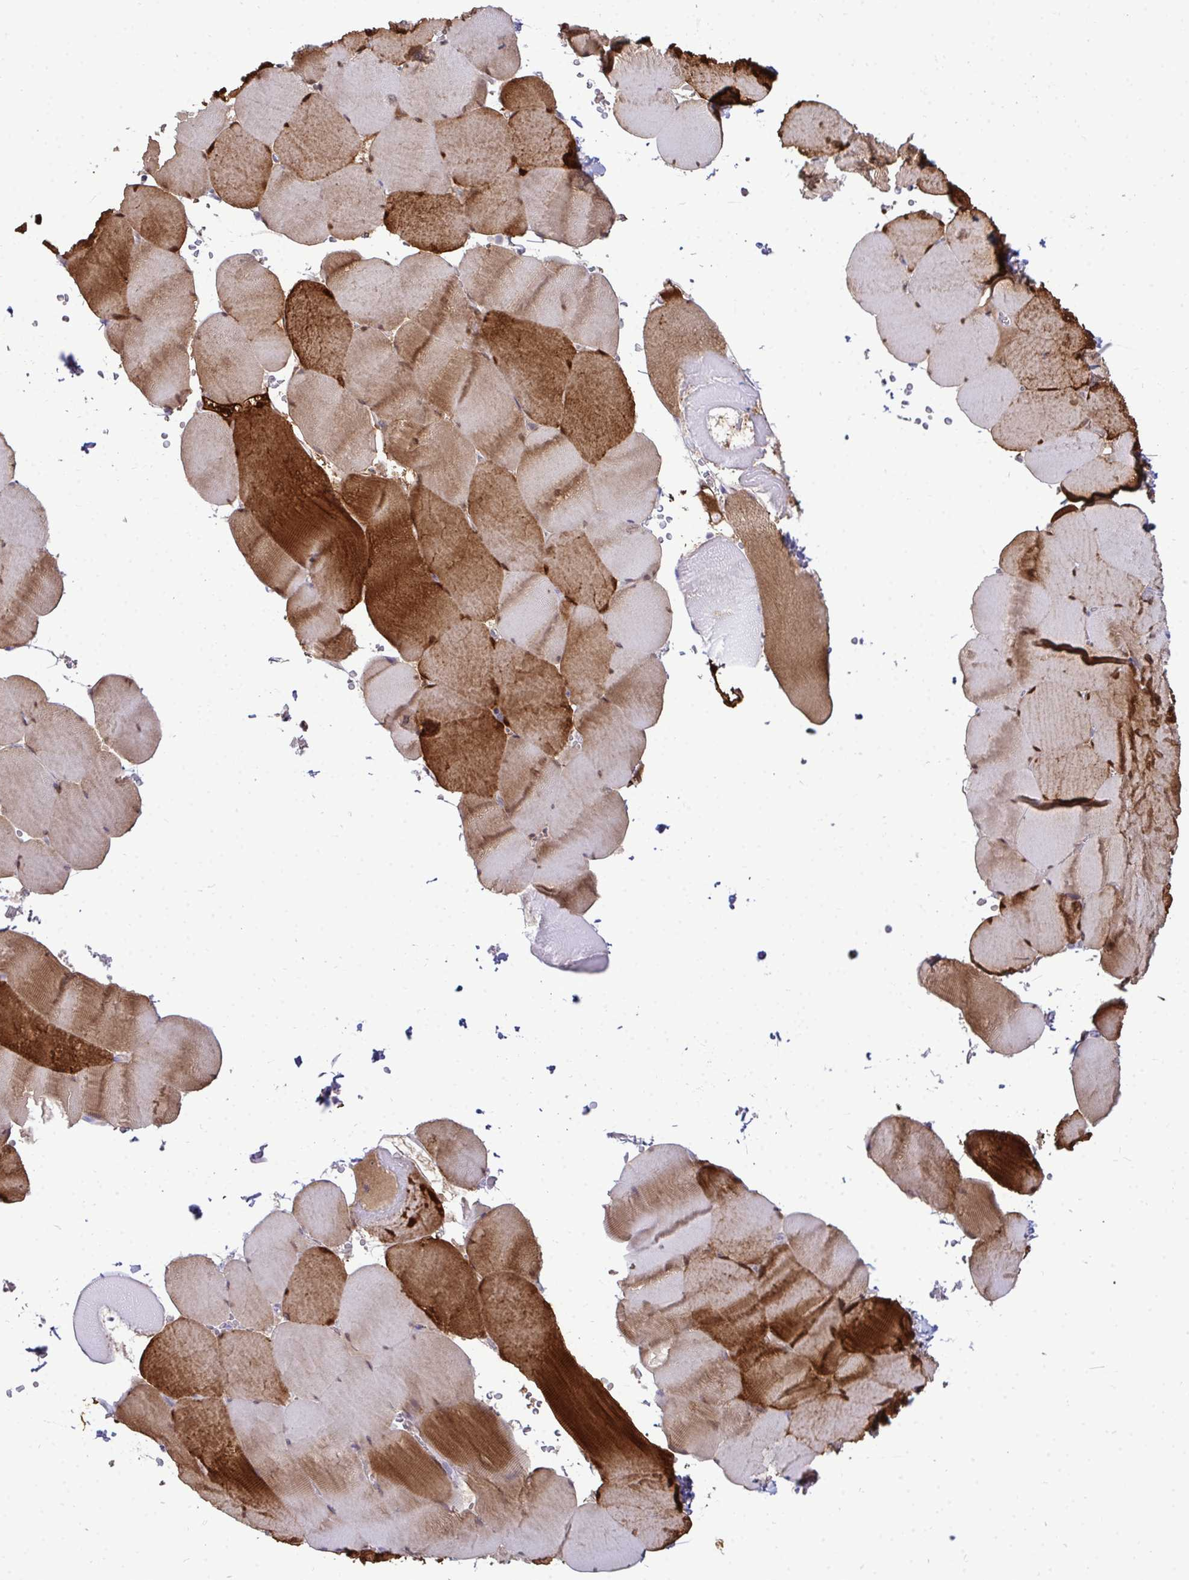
{"staining": {"intensity": "strong", "quantity": "25%-75%", "location": "cytoplasmic/membranous,nuclear"}, "tissue": "skeletal muscle", "cell_type": "Myocytes", "image_type": "normal", "snomed": [{"axis": "morphology", "description": "Normal tissue, NOS"}, {"axis": "topography", "description": "Skeletal muscle"}, {"axis": "topography", "description": "Head-Neck"}], "caption": "Brown immunohistochemical staining in unremarkable human skeletal muscle exhibits strong cytoplasmic/membranous,nuclear positivity in approximately 25%-75% of myocytes.", "gene": "HSPB6", "patient": {"sex": "male", "age": 66}}